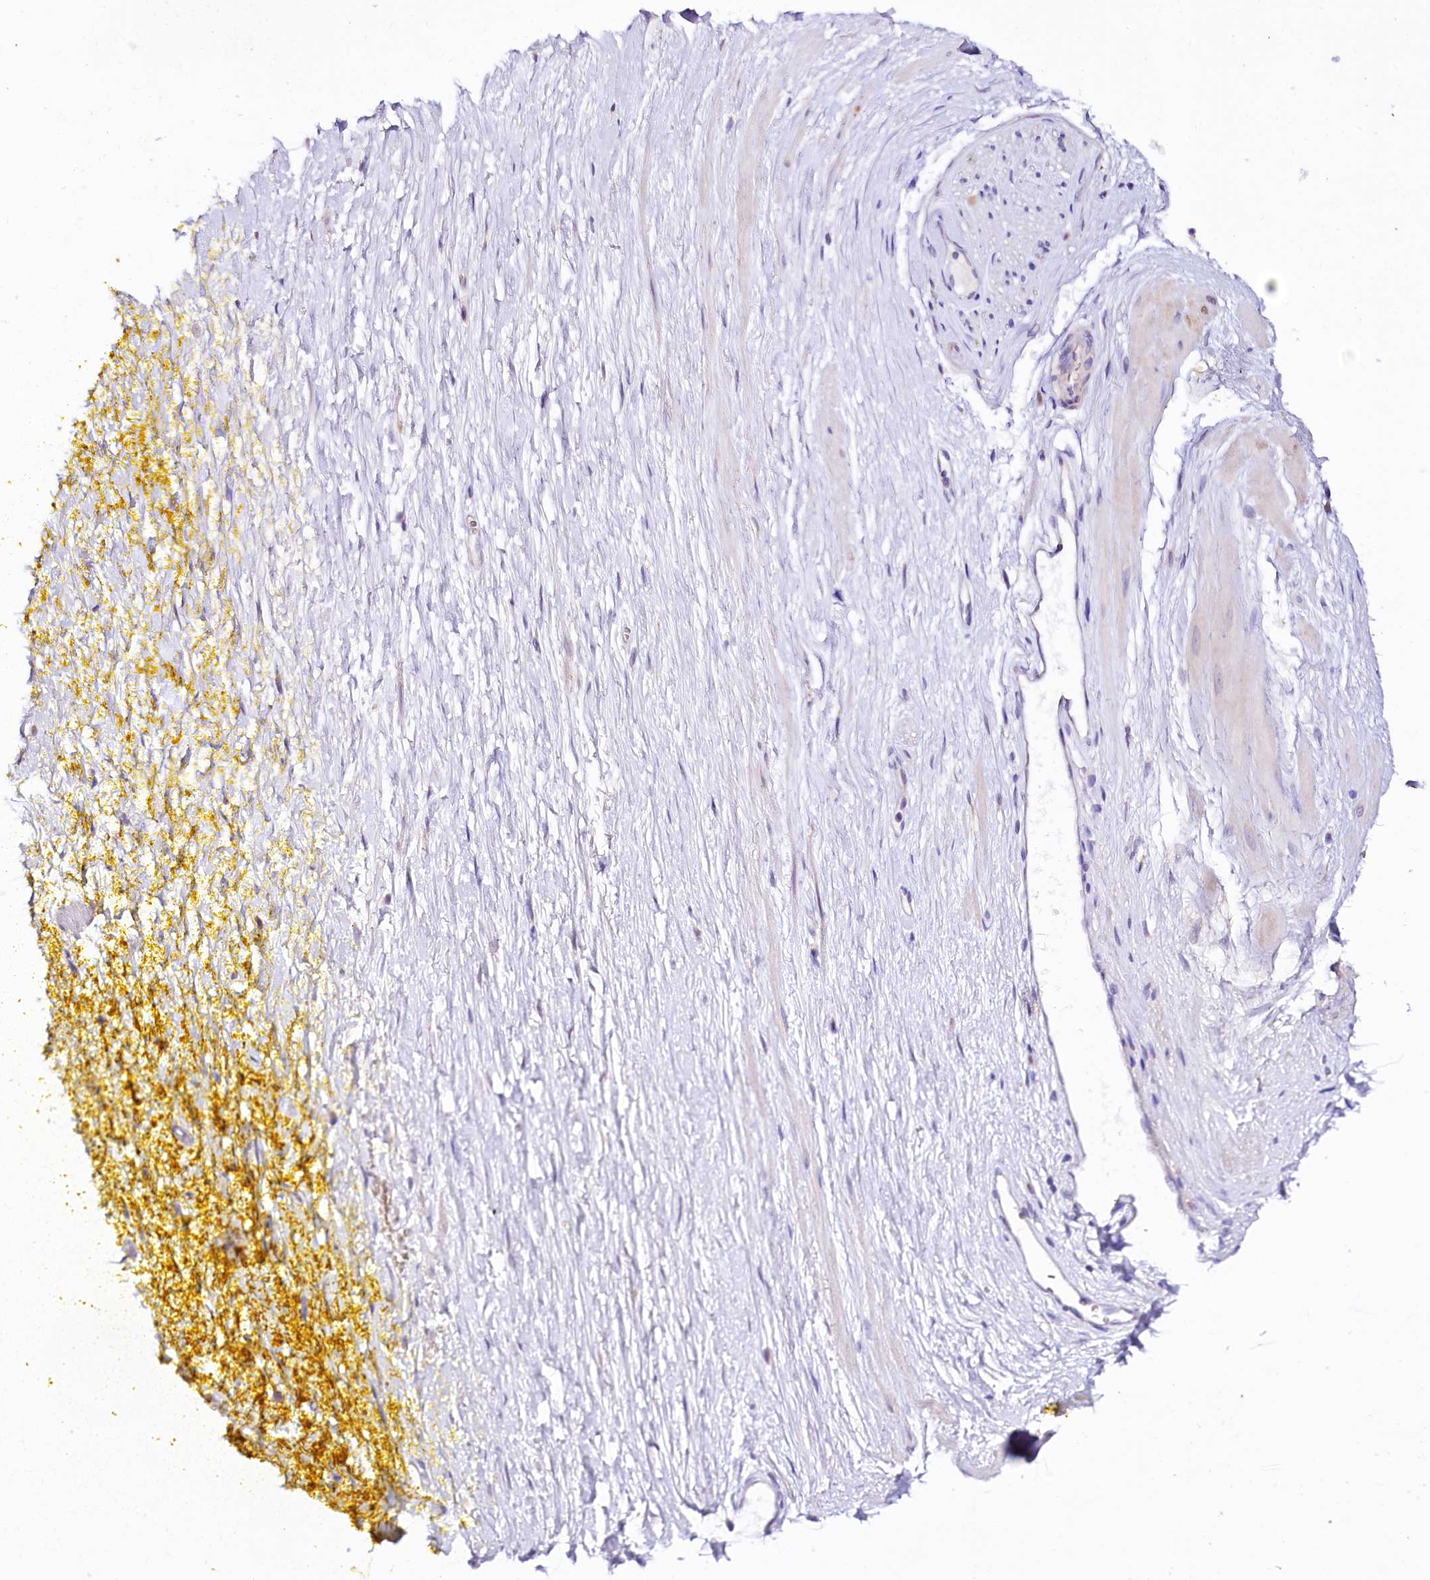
{"staining": {"intensity": "weak", "quantity": ">75%", "location": "cytoplasmic/membranous"}, "tissue": "adipose tissue", "cell_type": "Adipocytes", "image_type": "normal", "snomed": [{"axis": "morphology", "description": "Normal tissue, NOS"}, {"axis": "morphology", "description": "Adenocarcinoma, Low grade"}, {"axis": "topography", "description": "Prostate"}, {"axis": "topography", "description": "Peripheral nerve tissue"}], "caption": "Protein analysis of benign adipose tissue demonstrates weak cytoplasmic/membranous positivity in about >75% of adipocytes.", "gene": "CEP295", "patient": {"sex": "male", "age": 63}}